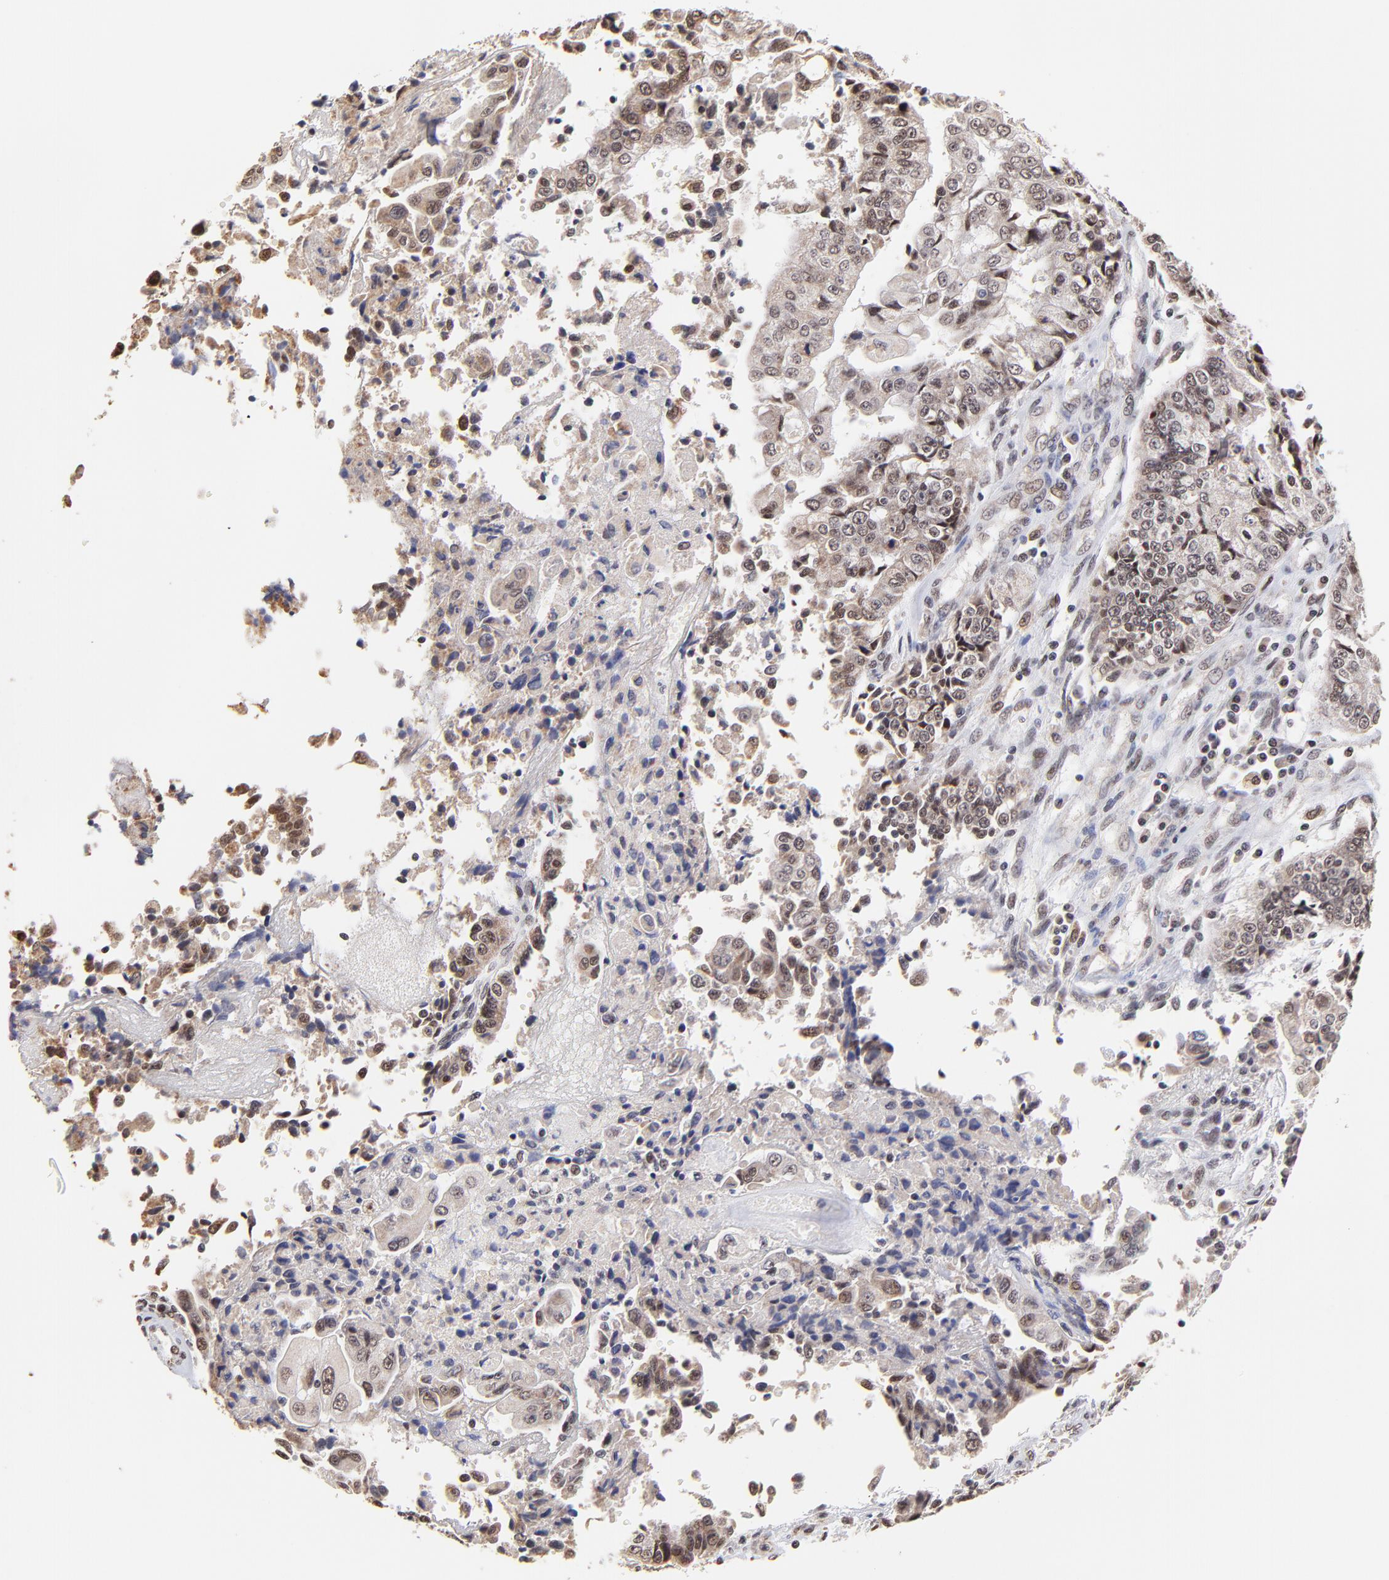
{"staining": {"intensity": "weak", "quantity": "25%-75%", "location": "cytoplasmic/membranous,nuclear"}, "tissue": "endometrial cancer", "cell_type": "Tumor cells", "image_type": "cancer", "snomed": [{"axis": "morphology", "description": "Adenocarcinoma, NOS"}, {"axis": "topography", "description": "Endometrium"}], "caption": "High-magnification brightfield microscopy of endometrial adenocarcinoma stained with DAB (brown) and counterstained with hematoxylin (blue). tumor cells exhibit weak cytoplasmic/membranous and nuclear expression is appreciated in approximately25%-75% of cells. Using DAB (3,3'-diaminobenzidine) (brown) and hematoxylin (blue) stains, captured at high magnification using brightfield microscopy.", "gene": "ZNF670", "patient": {"sex": "female", "age": 75}}